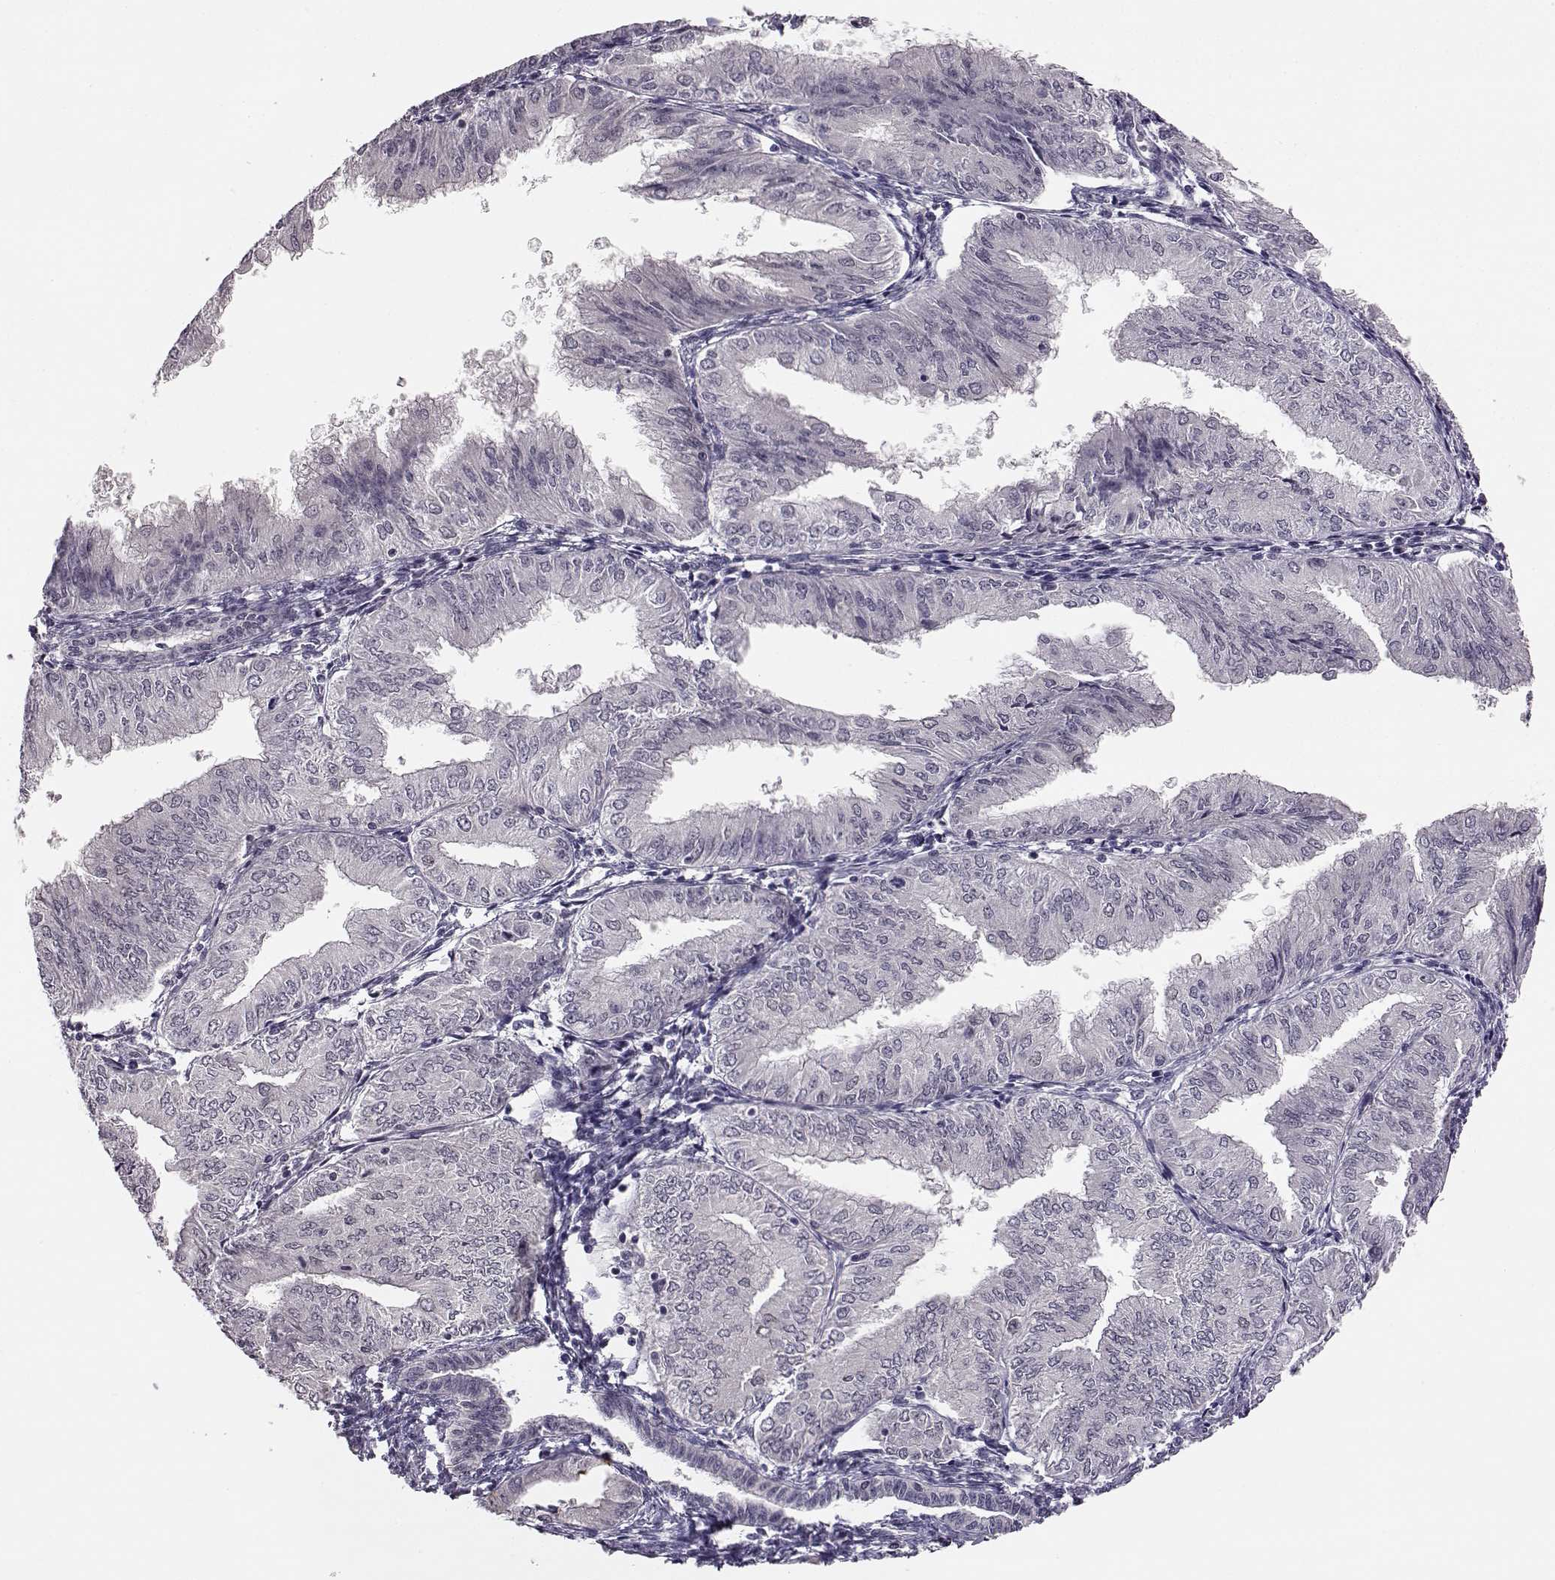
{"staining": {"intensity": "negative", "quantity": "none", "location": "none"}, "tissue": "endometrial cancer", "cell_type": "Tumor cells", "image_type": "cancer", "snomed": [{"axis": "morphology", "description": "Adenocarcinoma, NOS"}, {"axis": "topography", "description": "Endometrium"}], "caption": "There is no significant expression in tumor cells of endometrial cancer (adenocarcinoma).", "gene": "C10orf62", "patient": {"sex": "female", "age": 53}}